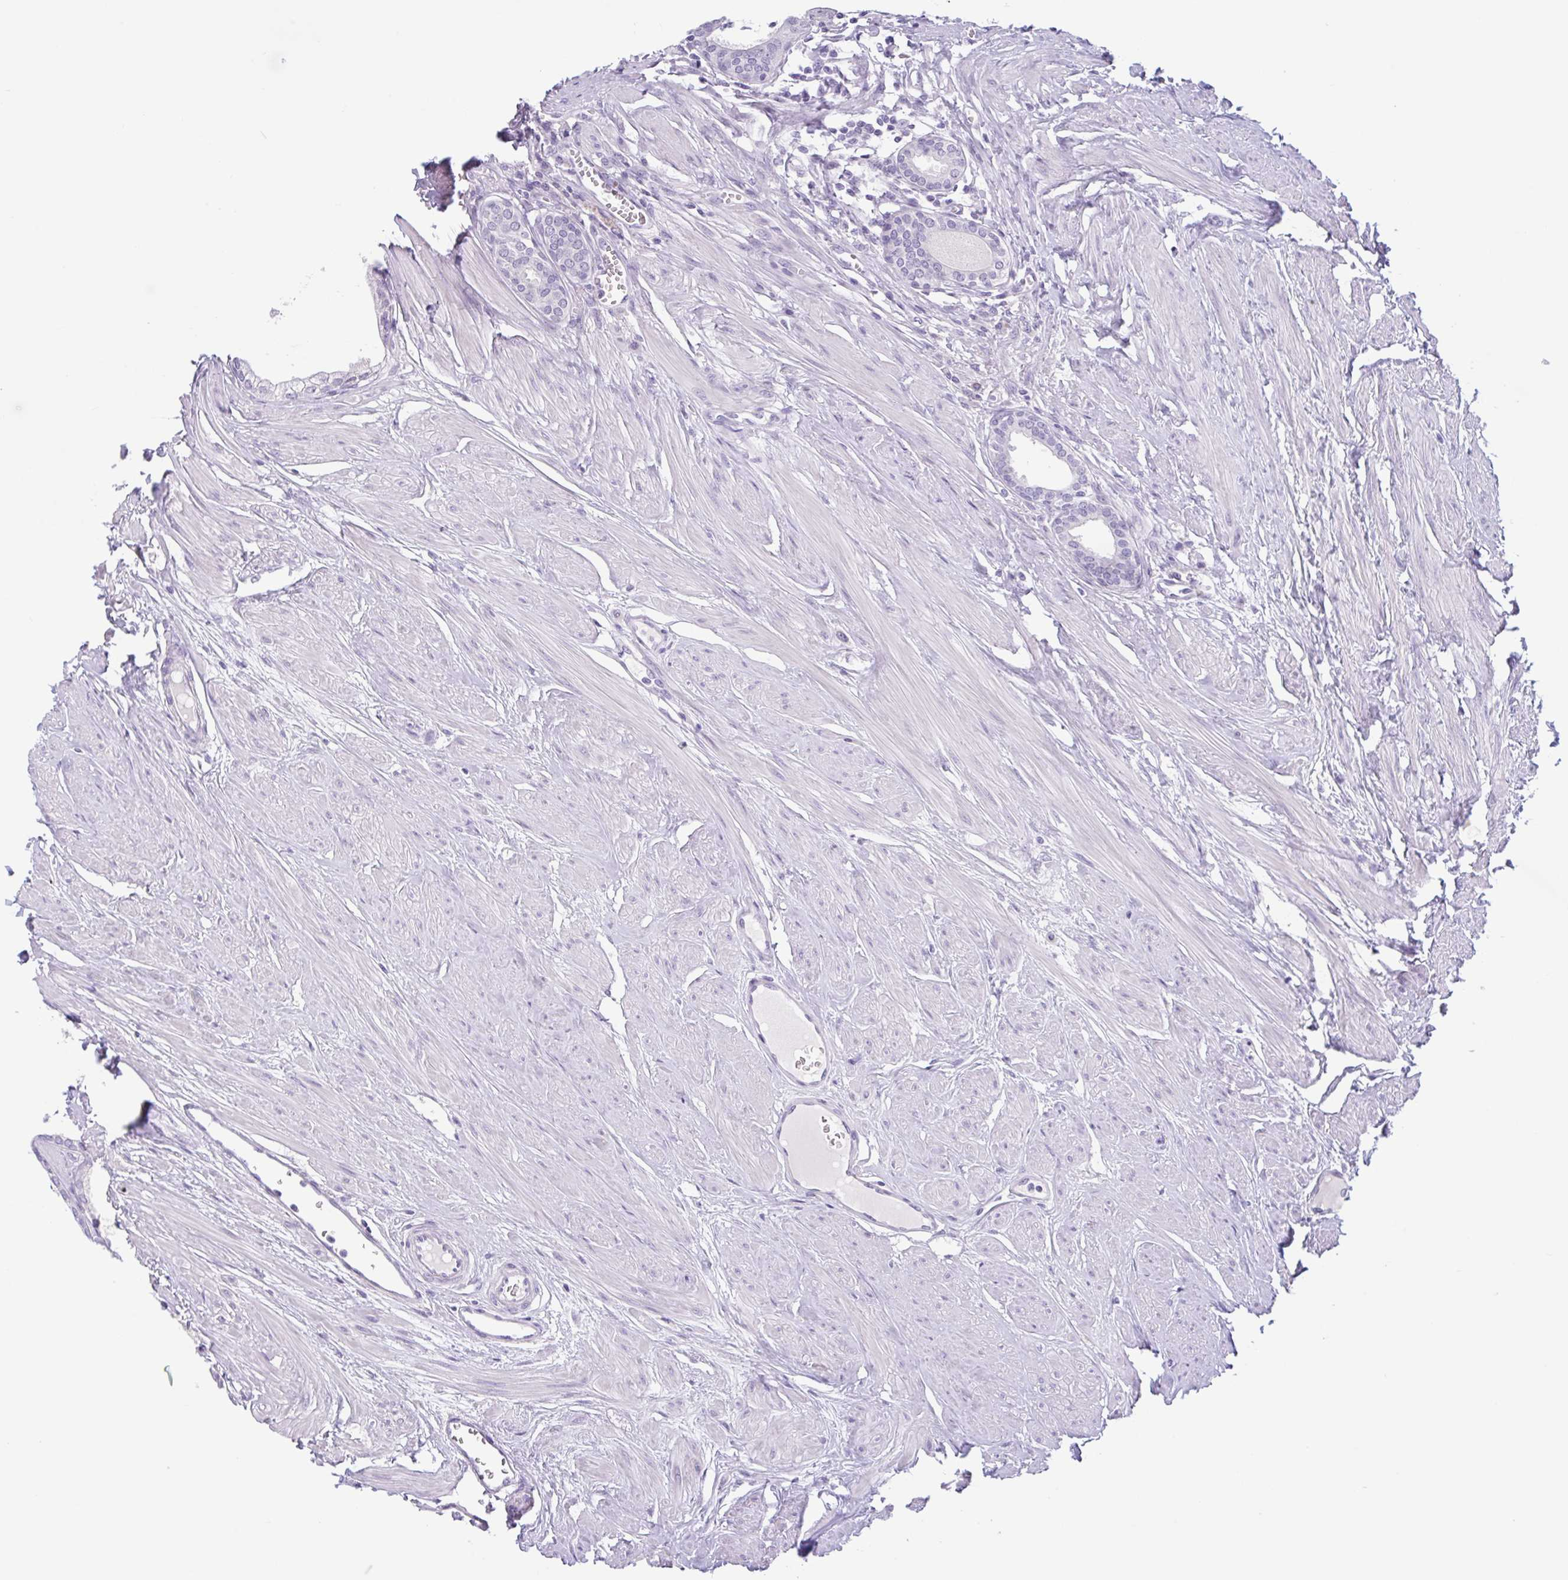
{"staining": {"intensity": "negative", "quantity": "none", "location": "none"}, "tissue": "prostate", "cell_type": "Glandular cells", "image_type": "normal", "snomed": [{"axis": "morphology", "description": "Normal tissue, NOS"}, {"axis": "topography", "description": "Prostate"}, {"axis": "topography", "description": "Peripheral nerve tissue"}], "caption": "High magnification brightfield microscopy of normal prostate stained with DAB (3,3'-diaminobenzidine) (brown) and counterstained with hematoxylin (blue): glandular cells show no significant staining.", "gene": "CTSE", "patient": {"sex": "male", "age": 55}}